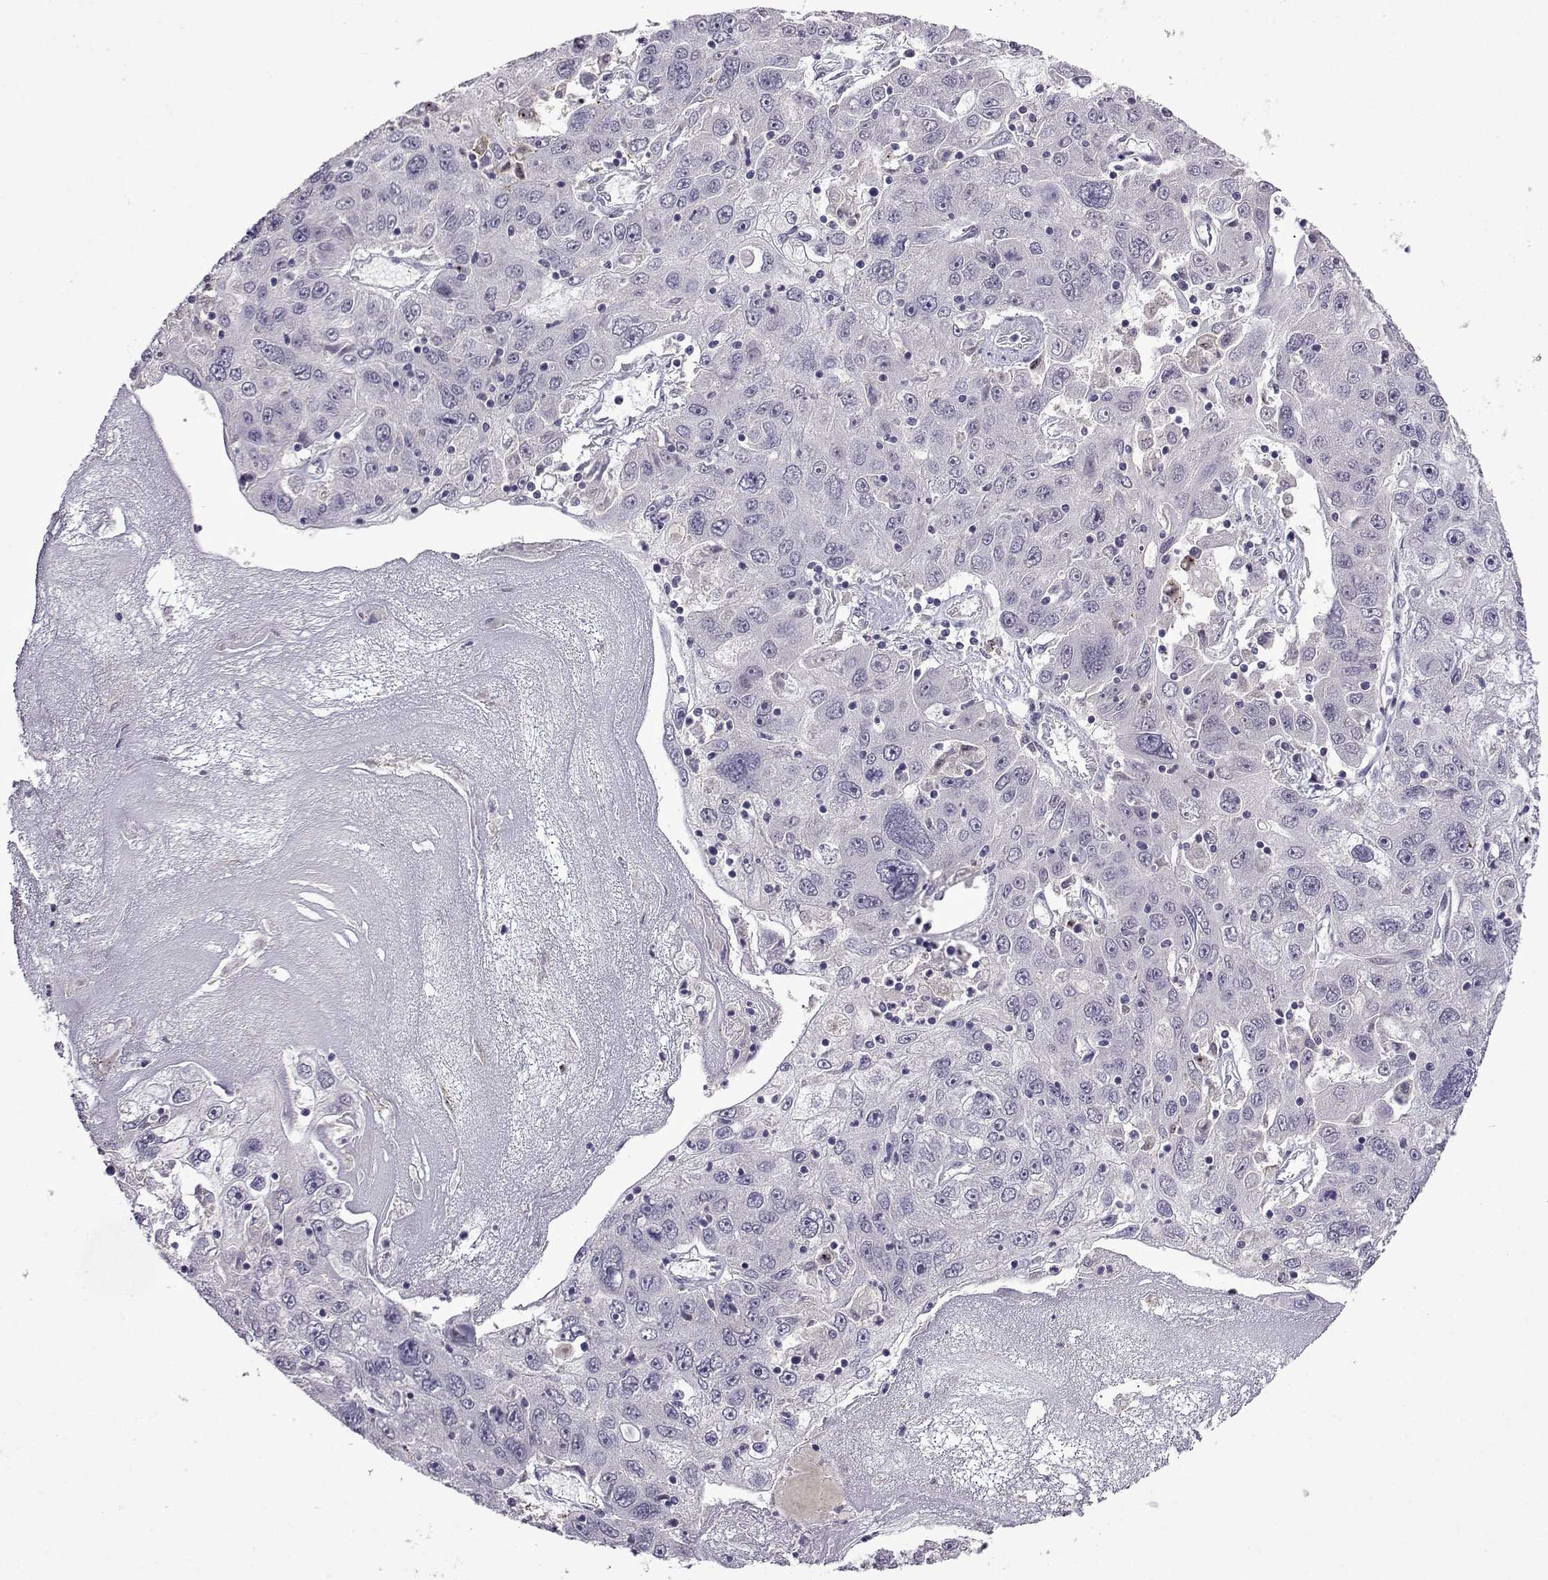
{"staining": {"intensity": "negative", "quantity": "none", "location": "none"}, "tissue": "stomach cancer", "cell_type": "Tumor cells", "image_type": "cancer", "snomed": [{"axis": "morphology", "description": "Adenocarcinoma, NOS"}, {"axis": "topography", "description": "Stomach"}], "caption": "This image is of stomach cancer stained with immunohistochemistry (IHC) to label a protein in brown with the nuclei are counter-stained blue. There is no expression in tumor cells.", "gene": "CCL28", "patient": {"sex": "male", "age": 56}}